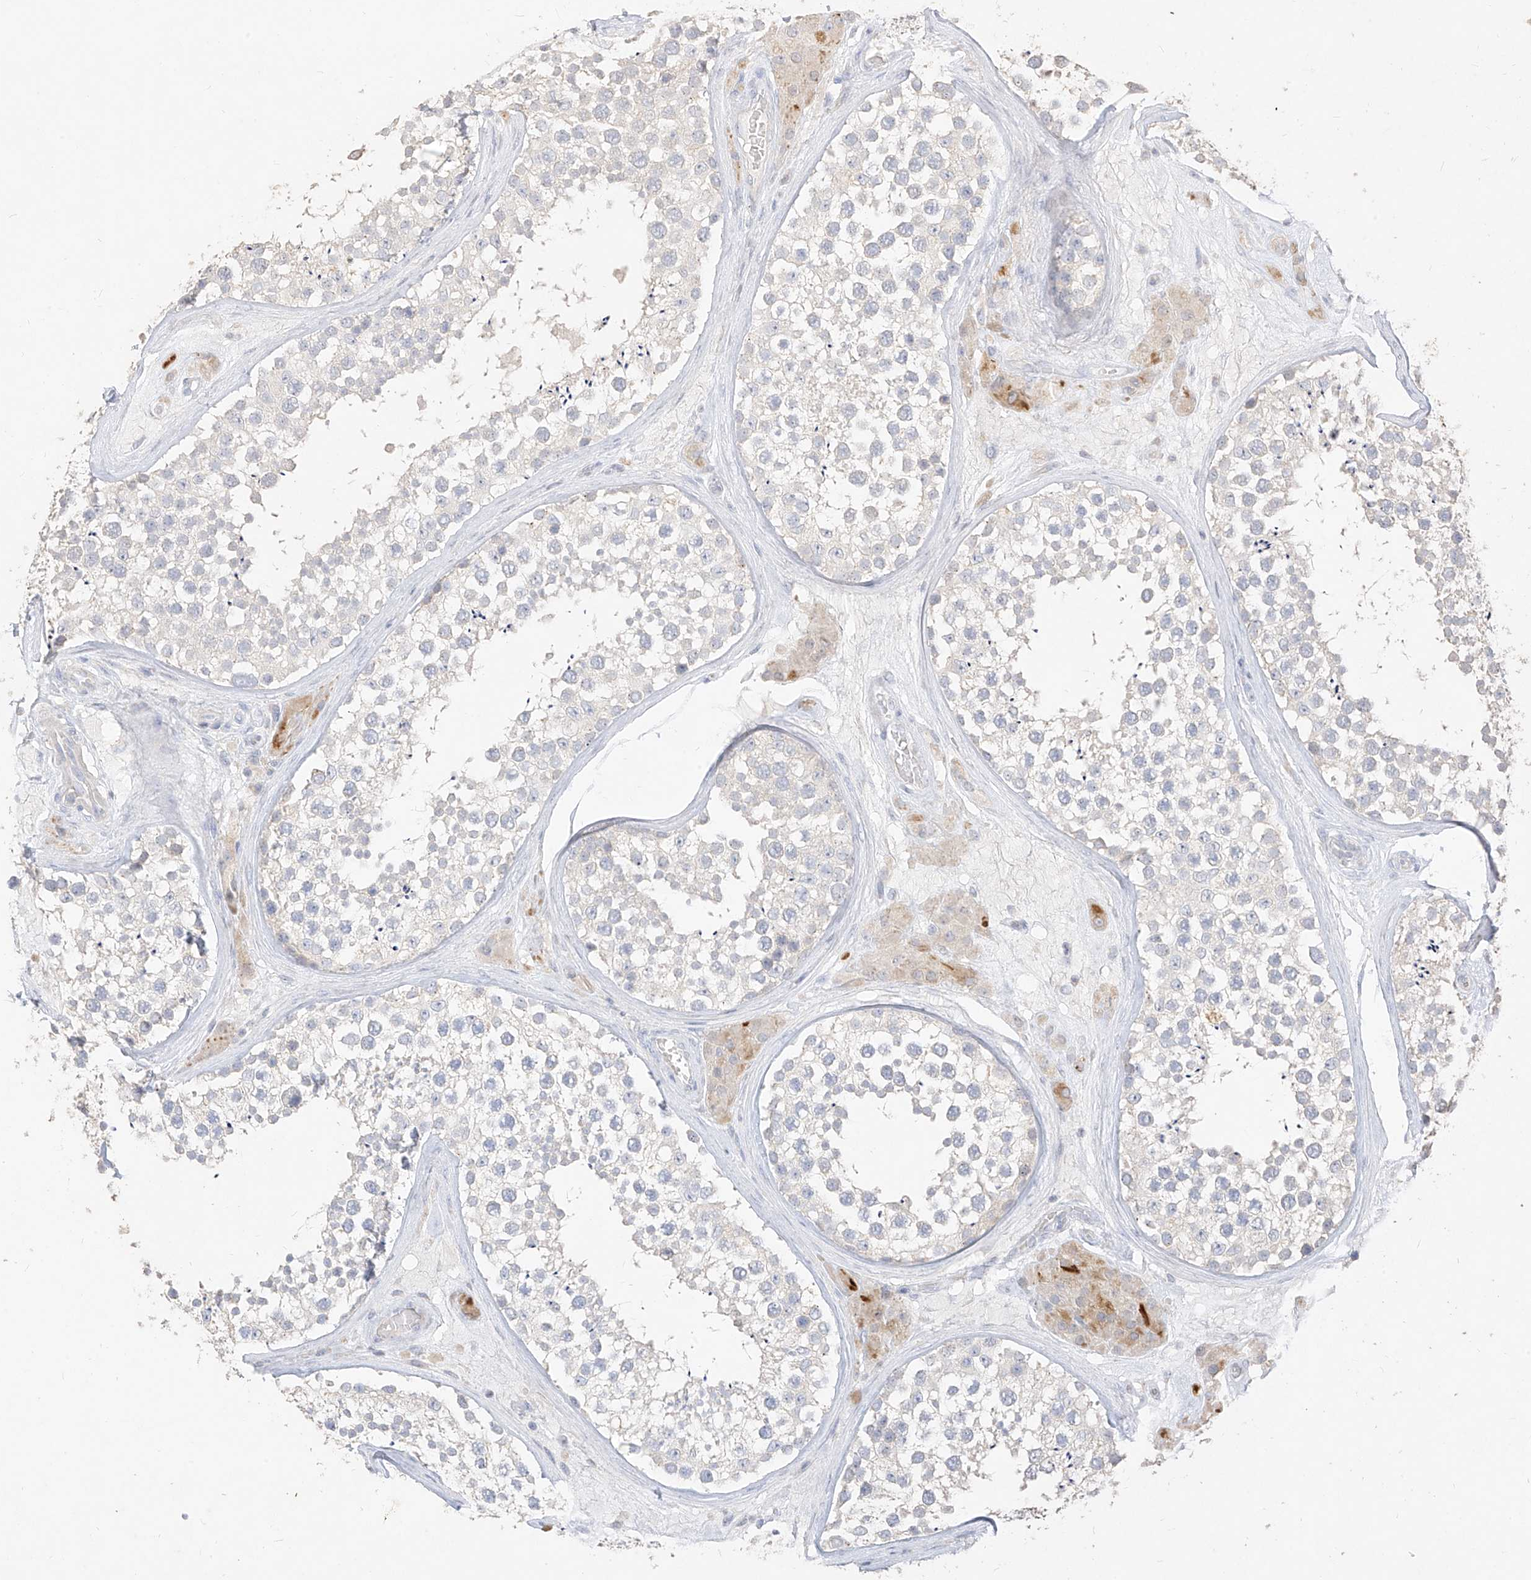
{"staining": {"intensity": "negative", "quantity": "none", "location": "none"}, "tissue": "testis", "cell_type": "Cells in seminiferous ducts", "image_type": "normal", "snomed": [{"axis": "morphology", "description": "Normal tissue, NOS"}, {"axis": "topography", "description": "Testis"}], "caption": "High power microscopy image of an IHC image of benign testis, revealing no significant staining in cells in seminiferous ducts. The staining was performed using DAB to visualize the protein expression in brown, while the nuclei were stained in blue with hematoxylin (Magnification: 20x).", "gene": "ZZEF1", "patient": {"sex": "male", "age": 46}}